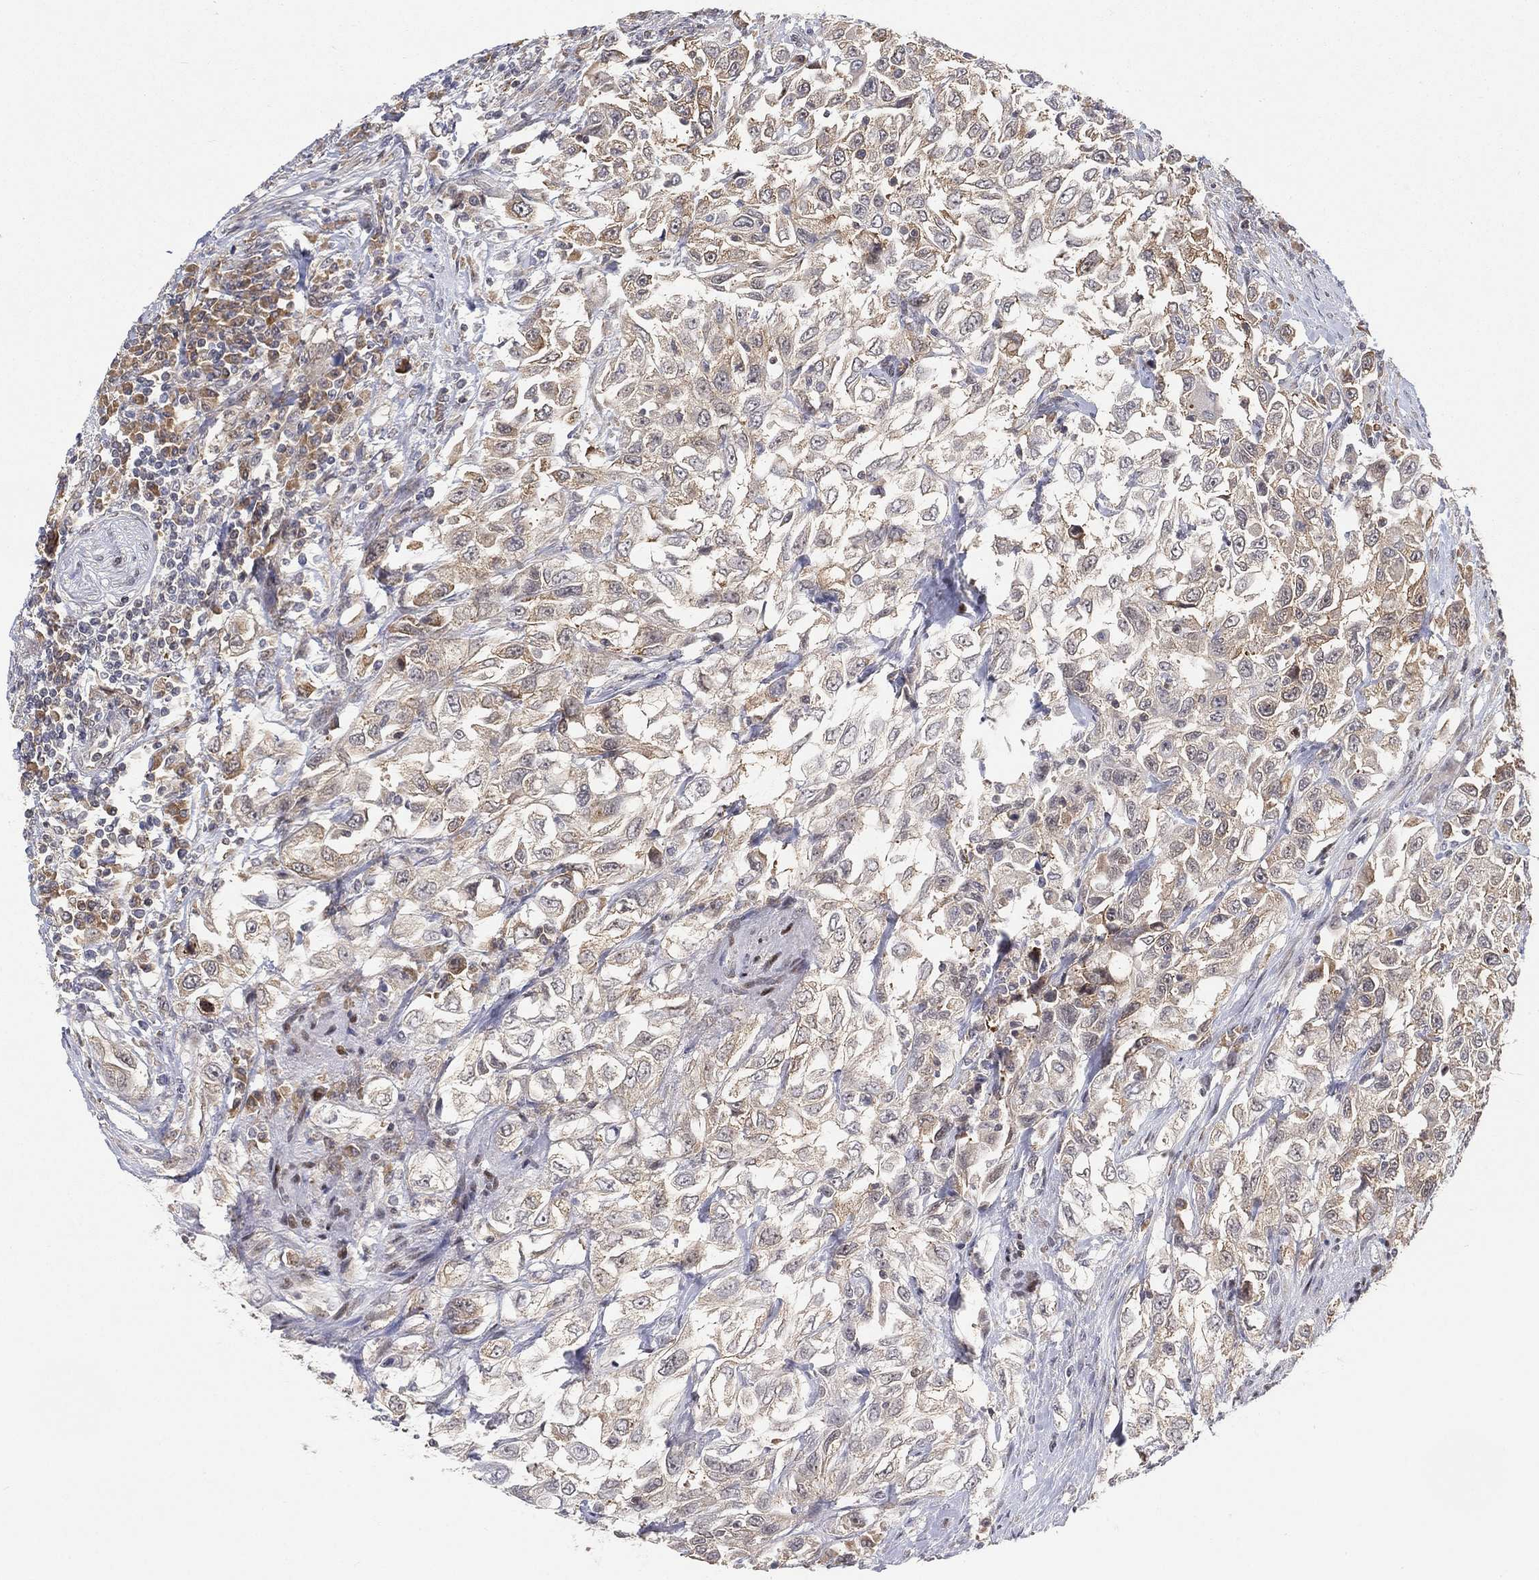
{"staining": {"intensity": "moderate", "quantity": "<25%", "location": "cytoplasmic/membranous"}, "tissue": "urothelial cancer", "cell_type": "Tumor cells", "image_type": "cancer", "snomed": [{"axis": "morphology", "description": "Urothelial carcinoma, High grade"}, {"axis": "topography", "description": "Urinary bladder"}], "caption": "DAB immunohistochemical staining of urothelial carcinoma (high-grade) shows moderate cytoplasmic/membranous protein positivity in about <25% of tumor cells. The protein is shown in brown color, while the nuclei are stained blue.", "gene": "TMTC4", "patient": {"sex": "female", "age": 56}}